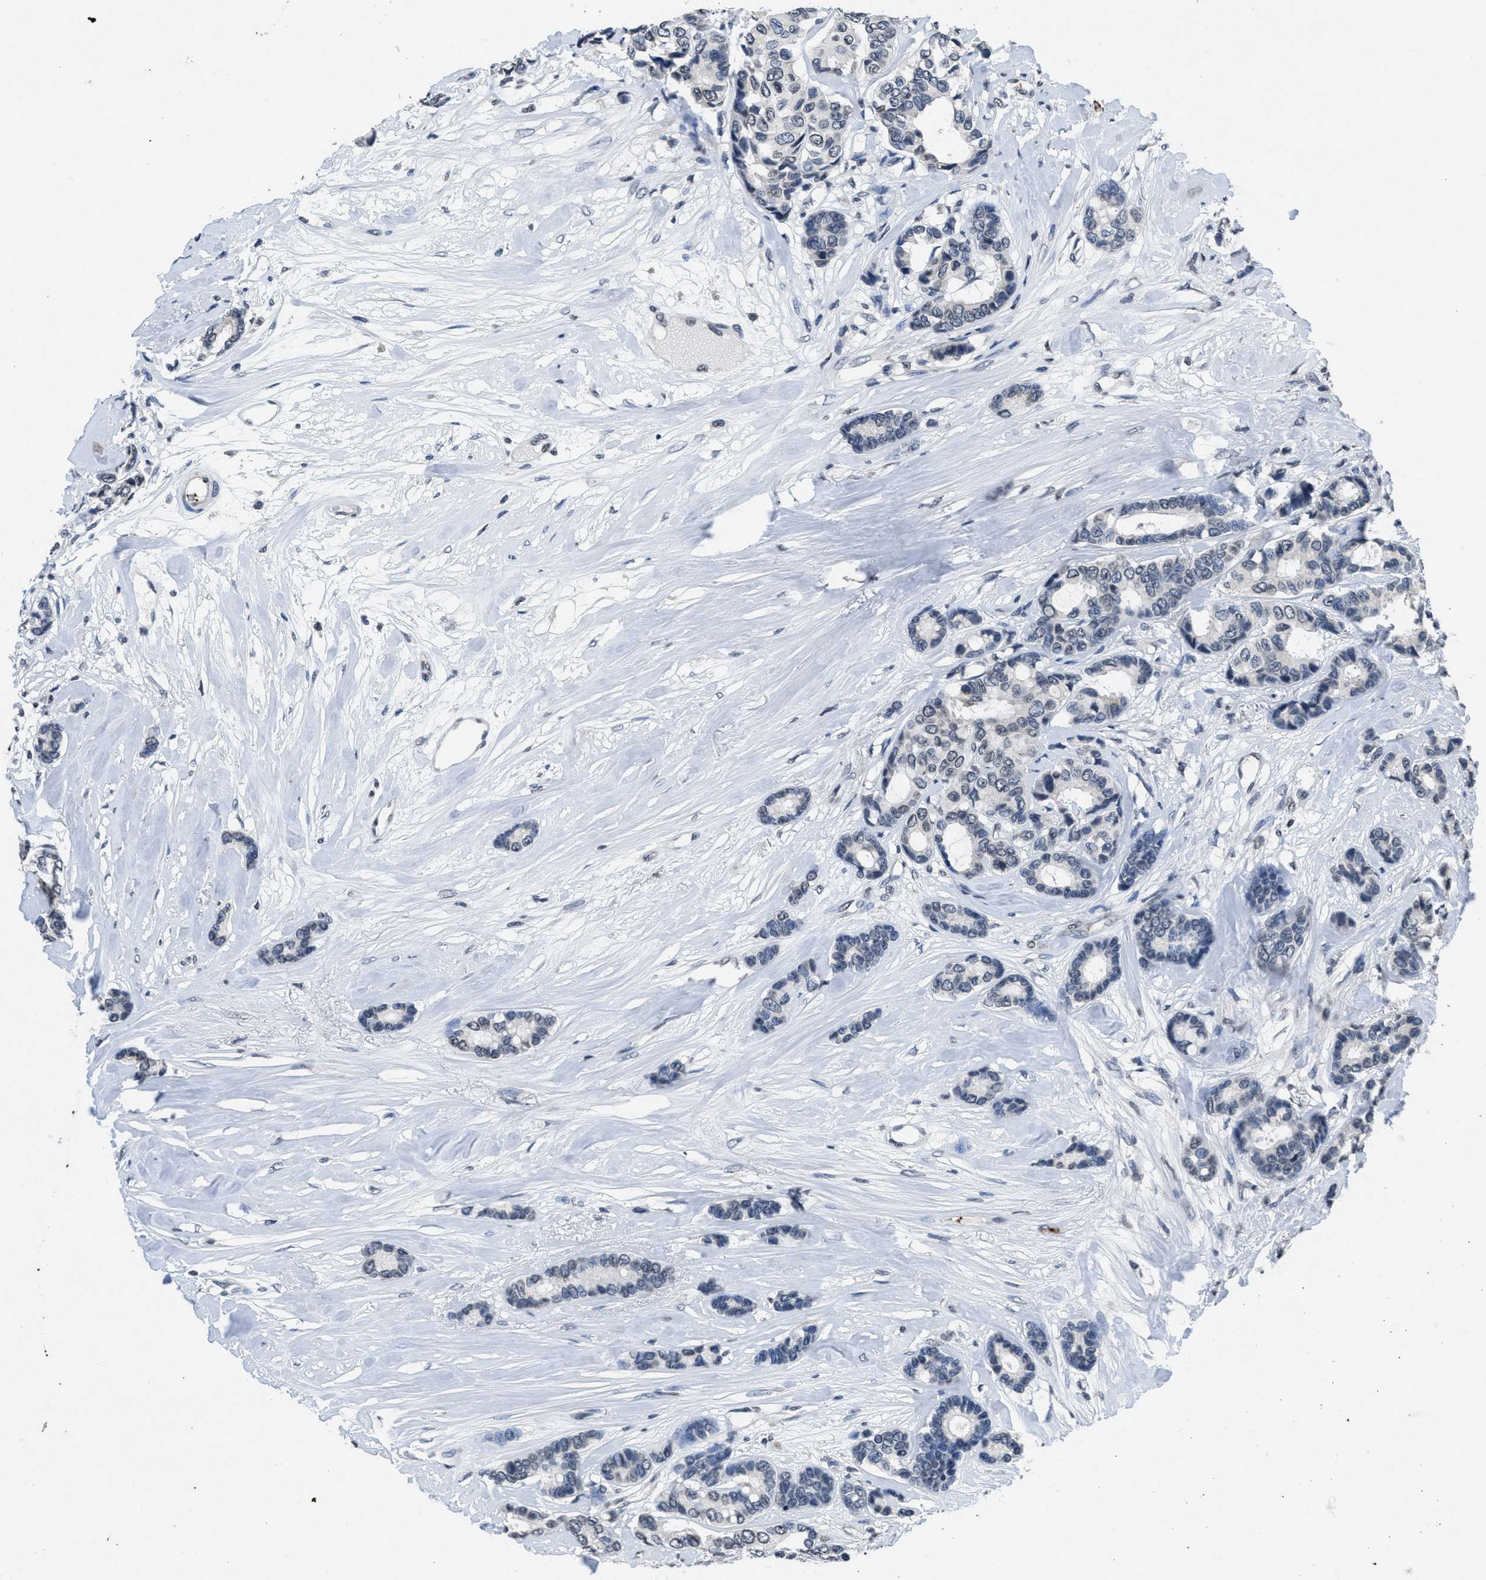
{"staining": {"intensity": "negative", "quantity": "none", "location": "none"}, "tissue": "breast cancer", "cell_type": "Tumor cells", "image_type": "cancer", "snomed": [{"axis": "morphology", "description": "Duct carcinoma"}, {"axis": "topography", "description": "Breast"}], "caption": "An image of human breast cancer is negative for staining in tumor cells.", "gene": "ITGA2B", "patient": {"sex": "female", "age": 87}}